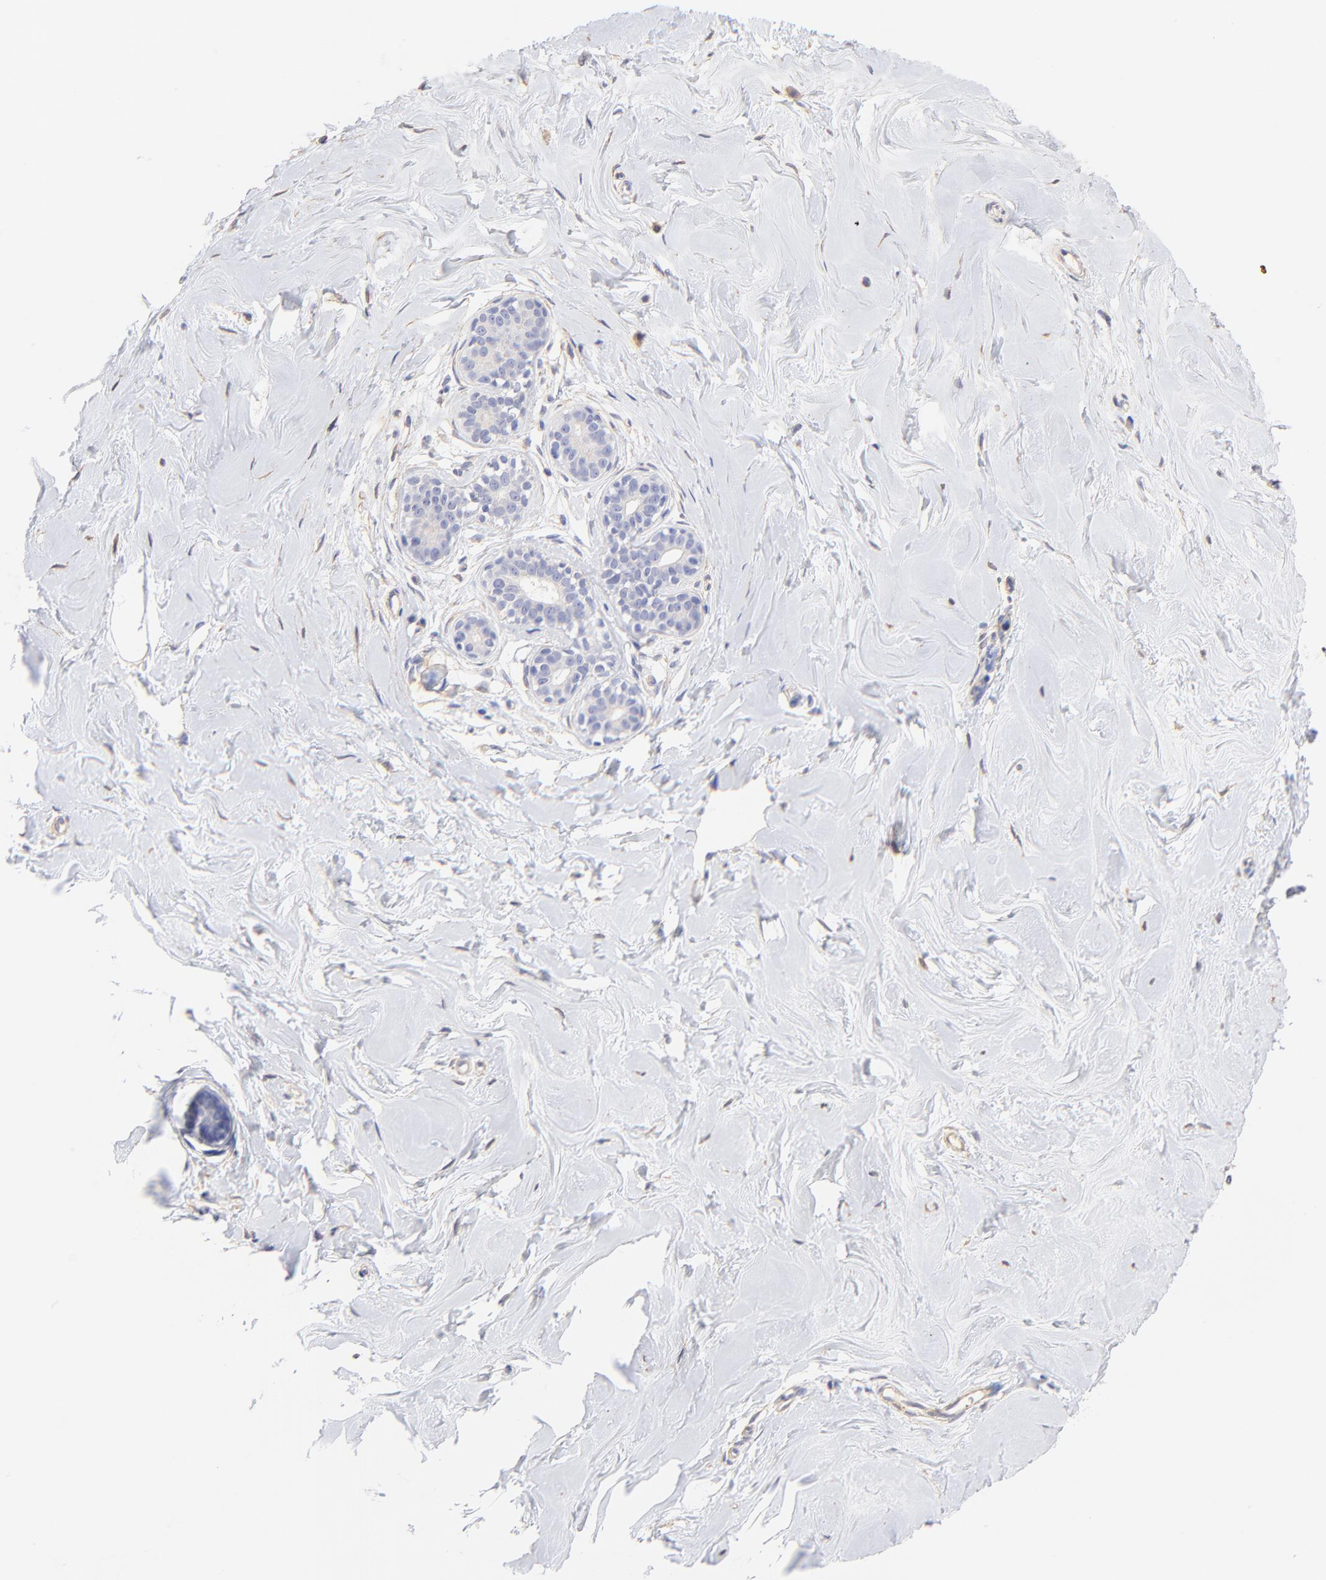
{"staining": {"intensity": "negative", "quantity": "none", "location": "none"}, "tissue": "breast", "cell_type": "Adipocytes", "image_type": "normal", "snomed": [{"axis": "morphology", "description": "Normal tissue, NOS"}, {"axis": "topography", "description": "Breast"}], "caption": "This photomicrograph is of unremarkable breast stained with immunohistochemistry to label a protein in brown with the nuclei are counter-stained blue. There is no expression in adipocytes.", "gene": "ACTRT1", "patient": {"sex": "female", "age": 23}}